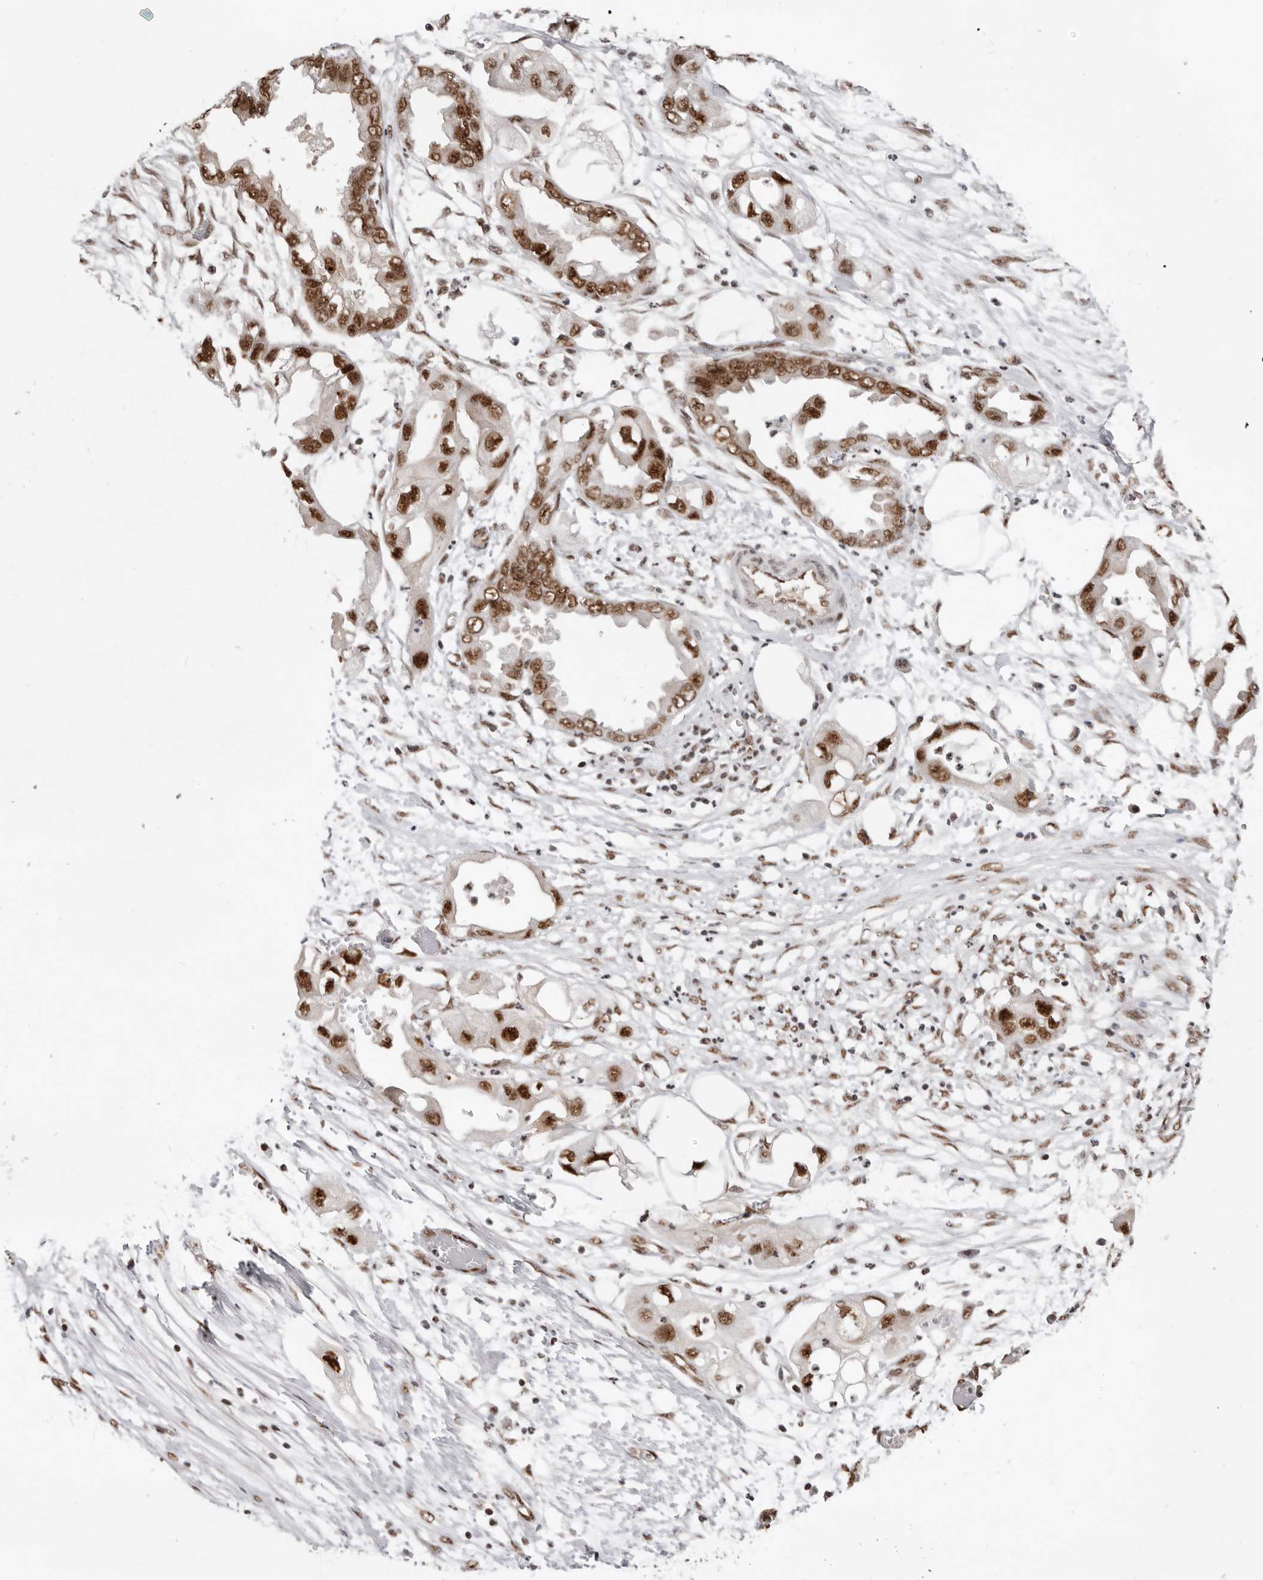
{"staining": {"intensity": "strong", "quantity": ">75%", "location": "nuclear"}, "tissue": "endometrial cancer", "cell_type": "Tumor cells", "image_type": "cancer", "snomed": [{"axis": "morphology", "description": "Adenocarcinoma, NOS"}, {"axis": "morphology", "description": "Adenocarcinoma, metastatic, NOS"}, {"axis": "topography", "description": "Adipose tissue"}, {"axis": "topography", "description": "Endometrium"}], "caption": "There is high levels of strong nuclear positivity in tumor cells of endometrial cancer (metastatic adenocarcinoma), as demonstrated by immunohistochemical staining (brown color).", "gene": "CHTOP", "patient": {"sex": "female", "age": 67}}